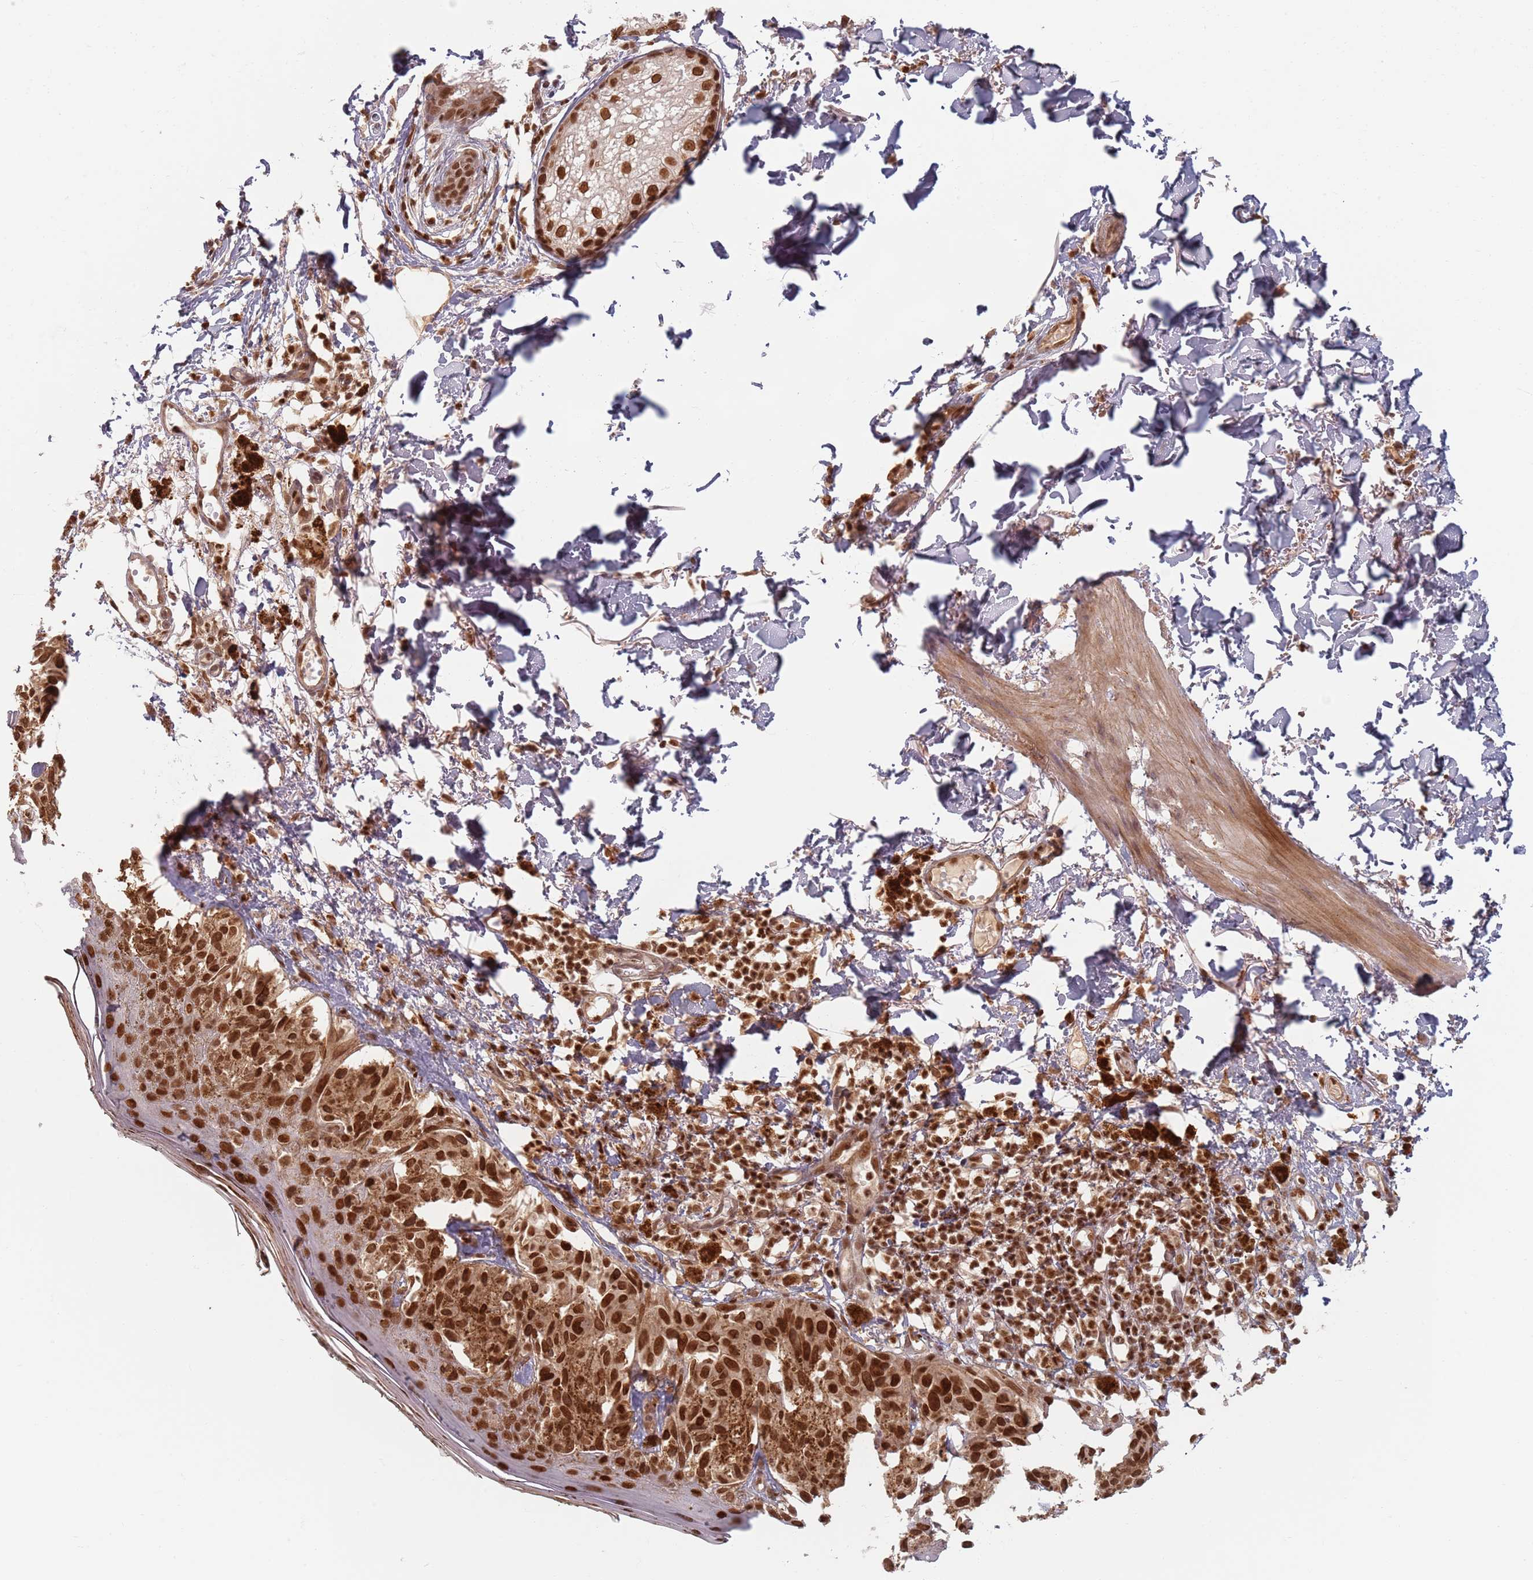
{"staining": {"intensity": "strong", "quantity": ">75%", "location": "nuclear"}, "tissue": "melanoma", "cell_type": "Tumor cells", "image_type": "cancer", "snomed": [{"axis": "morphology", "description": "Malignant melanoma, NOS"}, {"axis": "topography", "description": "Skin"}], "caption": "A brown stain highlights strong nuclear positivity of a protein in melanoma tumor cells. The staining was performed using DAB (3,3'-diaminobenzidine), with brown indicating positive protein expression. Nuclei are stained blue with hematoxylin.", "gene": "NUP50", "patient": {"sex": "male", "age": 73}}